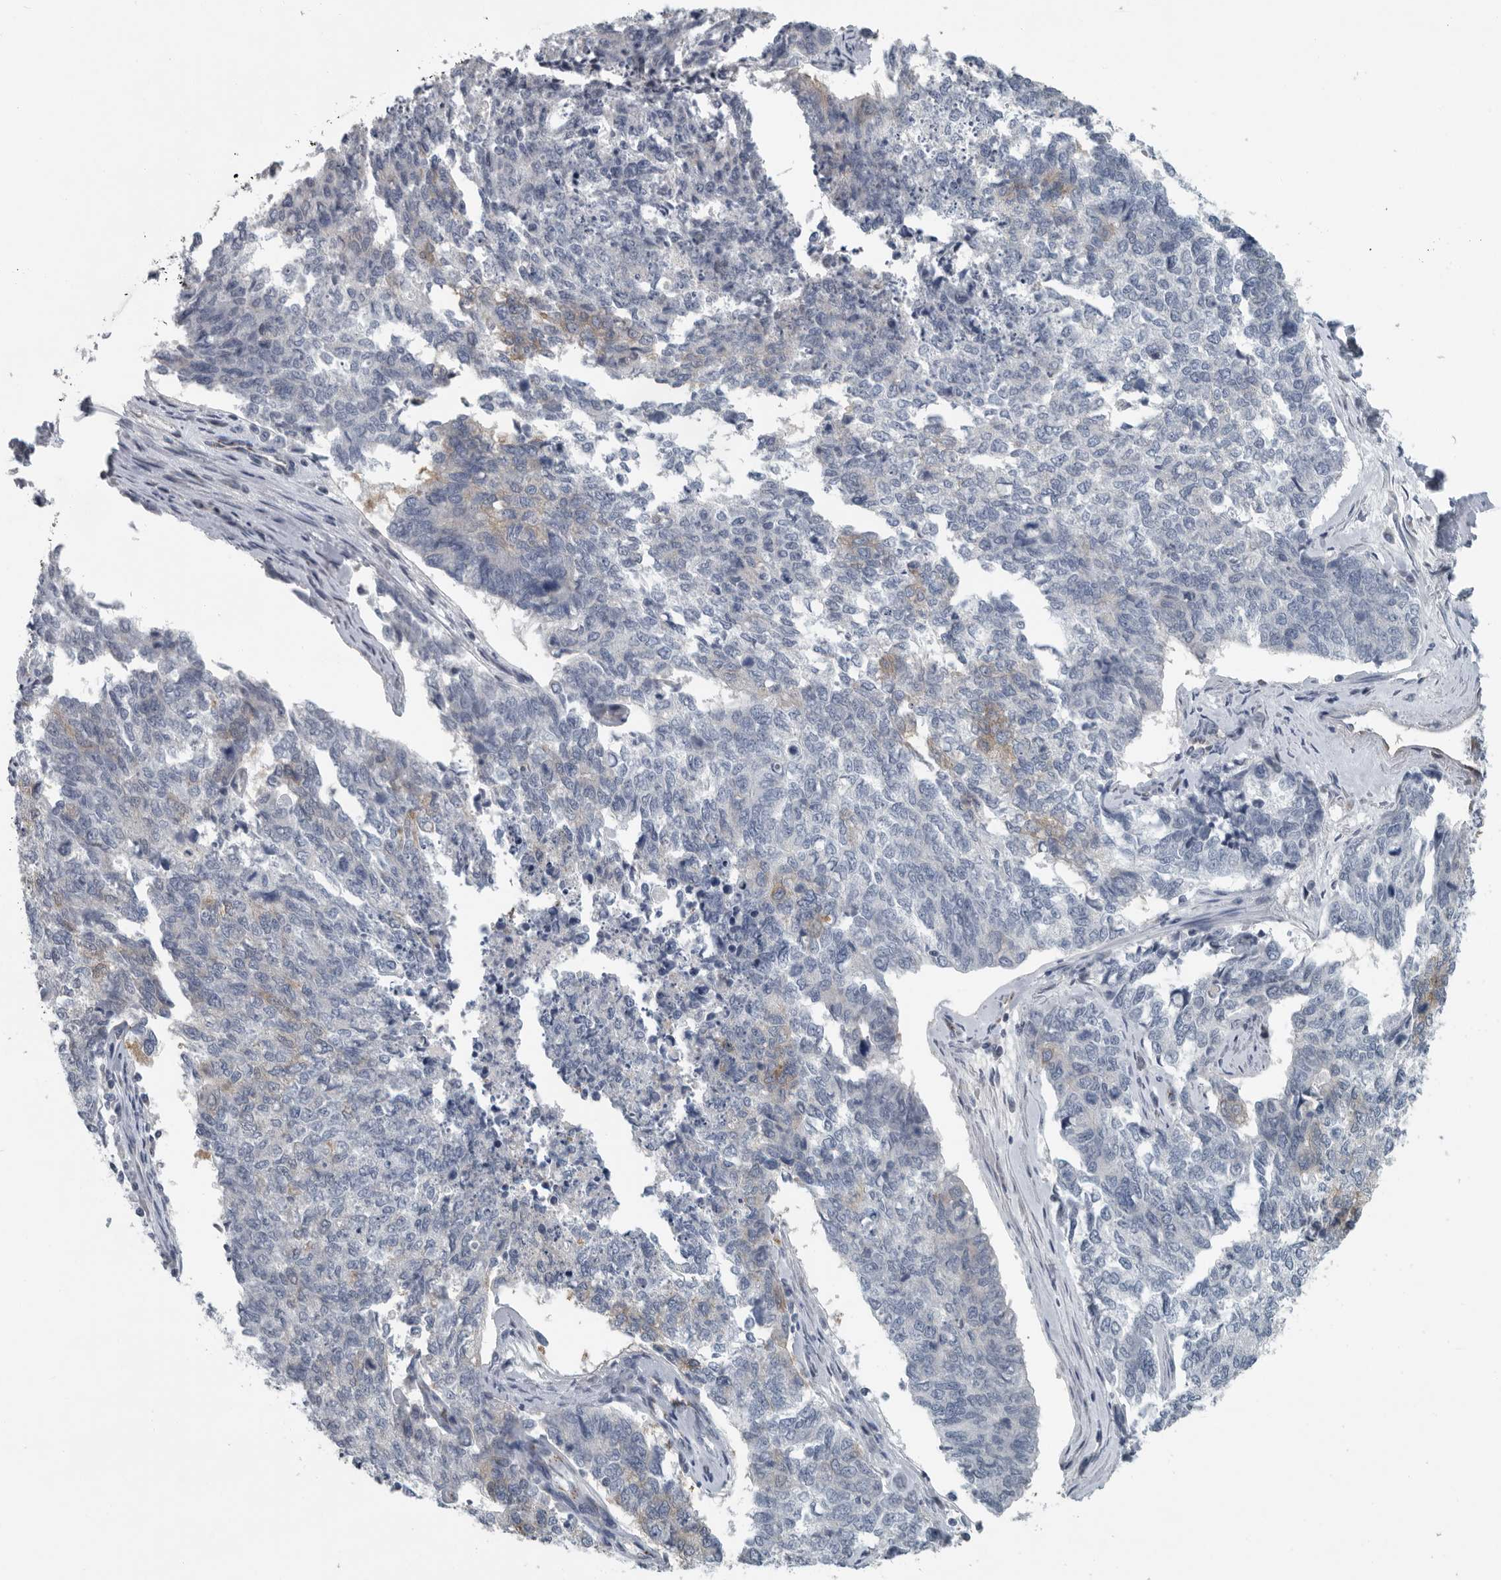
{"staining": {"intensity": "negative", "quantity": "none", "location": "none"}, "tissue": "cervical cancer", "cell_type": "Tumor cells", "image_type": "cancer", "snomed": [{"axis": "morphology", "description": "Squamous cell carcinoma, NOS"}, {"axis": "topography", "description": "Cervix"}], "caption": "An IHC image of cervical cancer (squamous cell carcinoma) is shown. There is no staining in tumor cells of cervical cancer (squamous cell carcinoma).", "gene": "MPP3", "patient": {"sex": "female", "age": 63}}